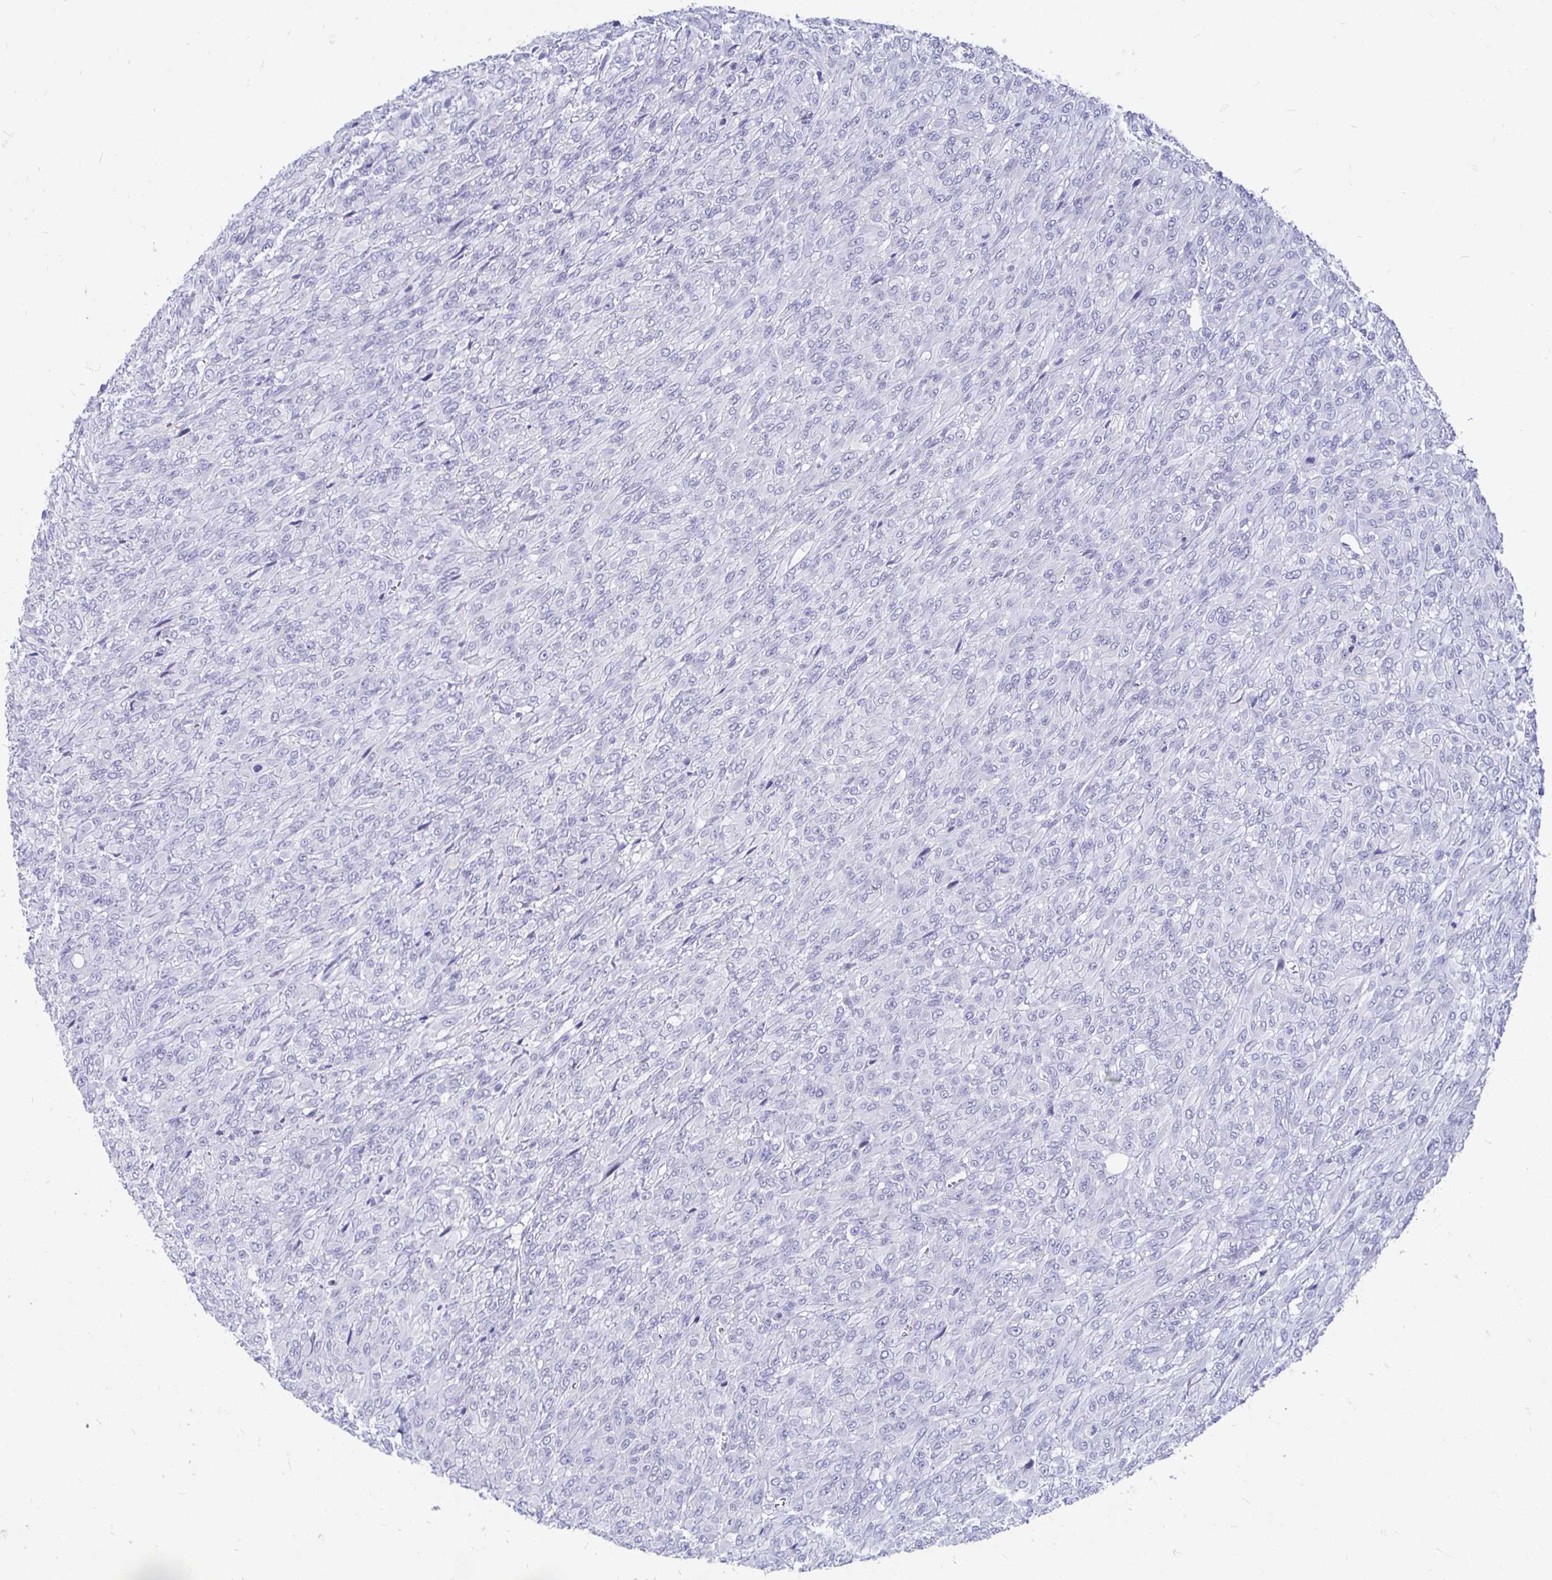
{"staining": {"intensity": "negative", "quantity": "none", "location": "none"}, "tissue": "renal cancer", "cell_type": "Tumor cells", "image_type": "cancer", "snomed": [{"axis": "morphology", "description": "Adenocarcinoma, NOS"}, {"axis": "topography", "description": "Kidney"}], "caption": "The immunohistochemistry (IHC) image has no significant staining in tumor cells of renal cancer (adenocarcinoma) tissue. Nuclei are stained in blue.", "gene": "PEG10", "patient": {"sex": "male", "age": 58}}